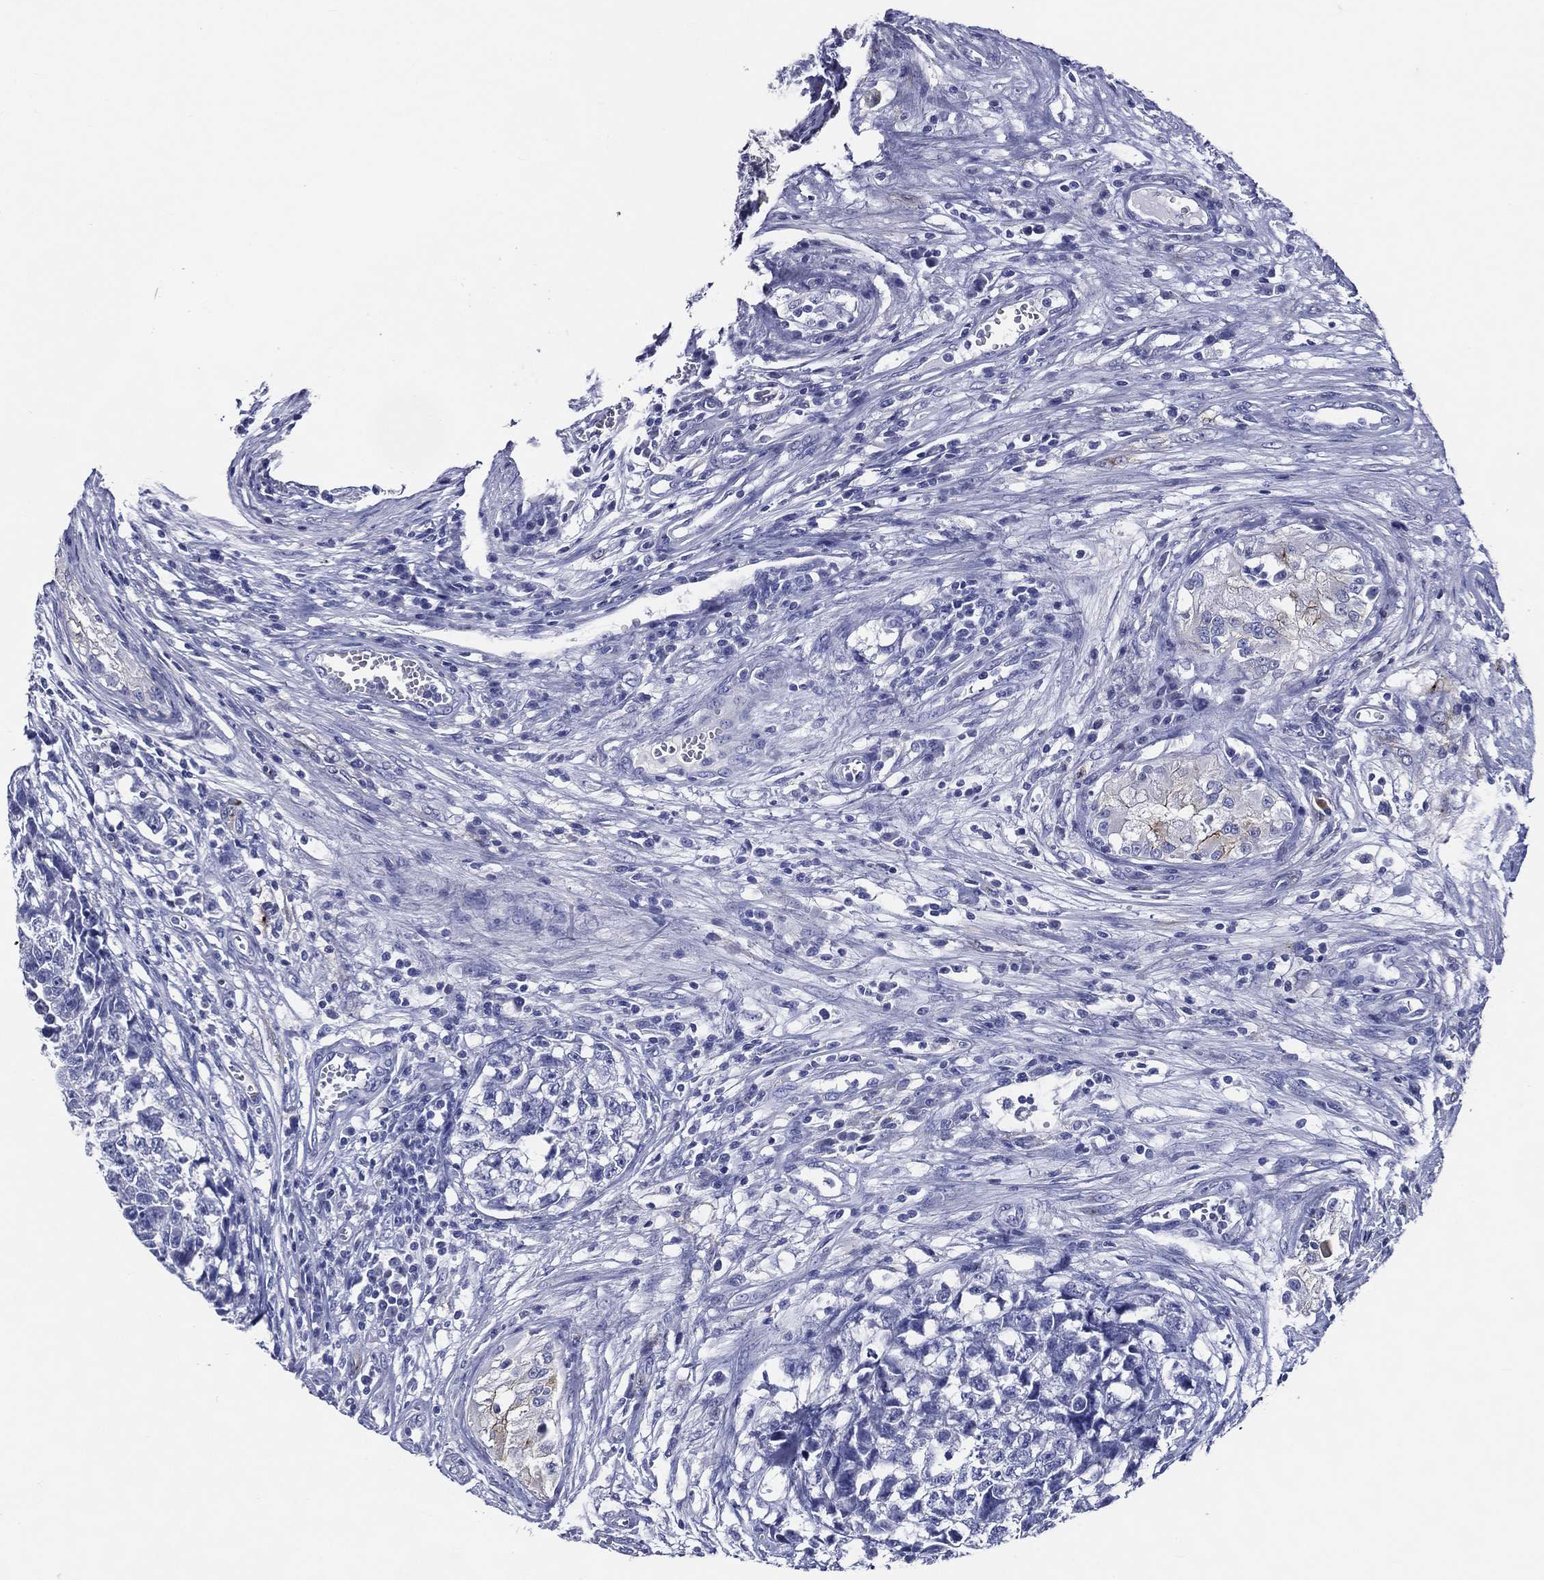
{"staining": {"intensity": "negative", "quantity": "none", "location": "none"}, "tissue": "testis cancer", "cell_type": "Tumor cells", "image_type": "cancer", "snomed": [{"axis": "morphology", "description": "Seminoma, NOS"}, {"axis": "morphology", "description": "Carcinoma, Embryonal, NOS"}, {"axis": "topography", "description": "Testis"}], "caption": "Immunohistochemical staining of seminoma (testis) shows no significant staining in tumor cells. The staining is performed using DAB brown chromogen with nuclei counter-stained in using hematoxylin.", "gene": "ACE2", "patient": {"sex": "male", "age": 22}}